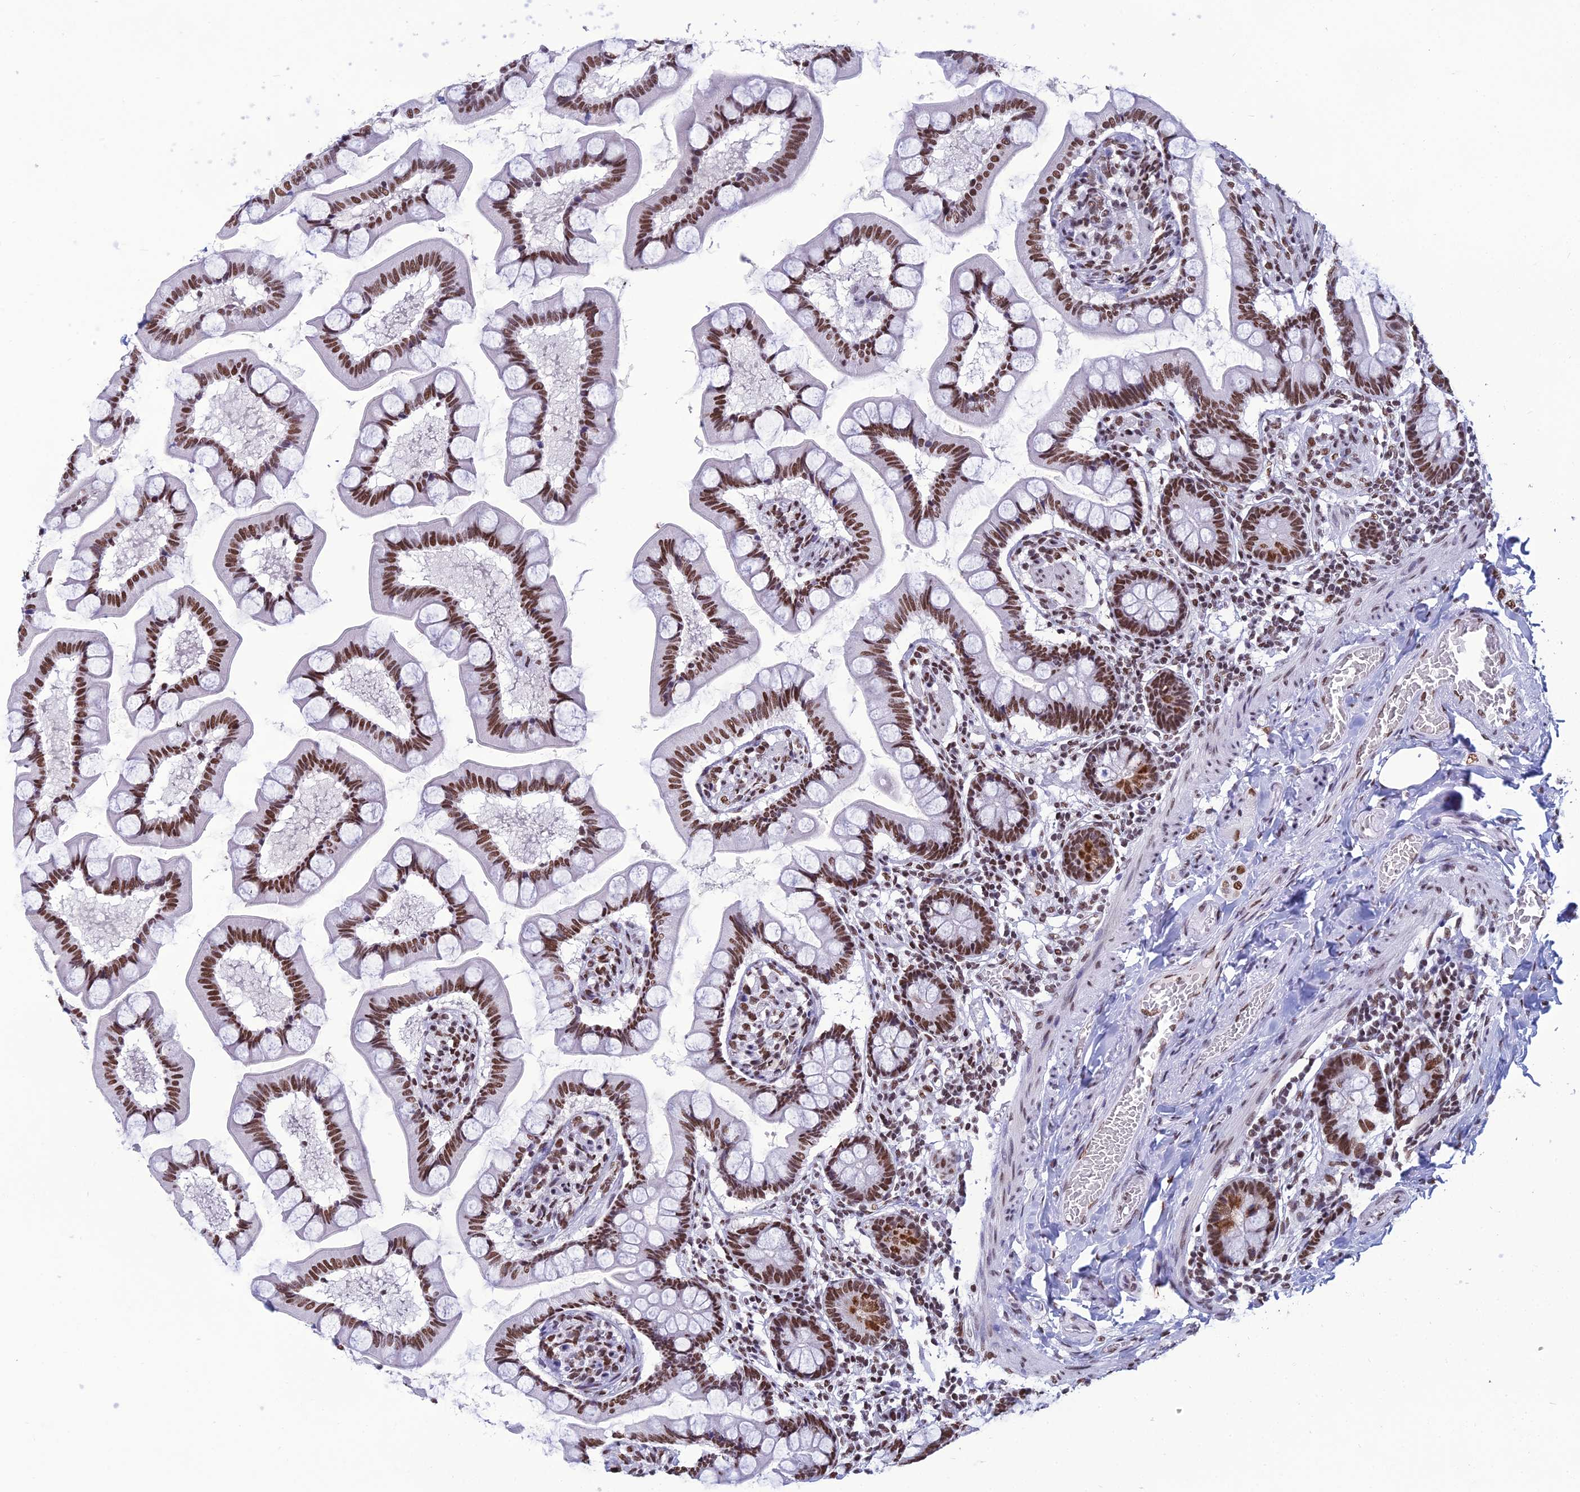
{"staining": {"intensity": "strong", "quantity": ">75%", "location": "nuclear"}, "tissue": "small intestine", "cell_type": "Glandular cells", "image_type": "normal", "snomed": [{"axis": "morphology", "description": "Normal tissue, NOS"}, {"axis": "topography", "description": "Small intestine"}], "caption": "A photomicrograph showing strong nuclear expression in approximately >75% of glandular cells in unremarkable small intestine, as visualized by brown immunohistochemical staining.", "gene": "PRAMEF12", "patient": {"sex": "male", "age": 41}}